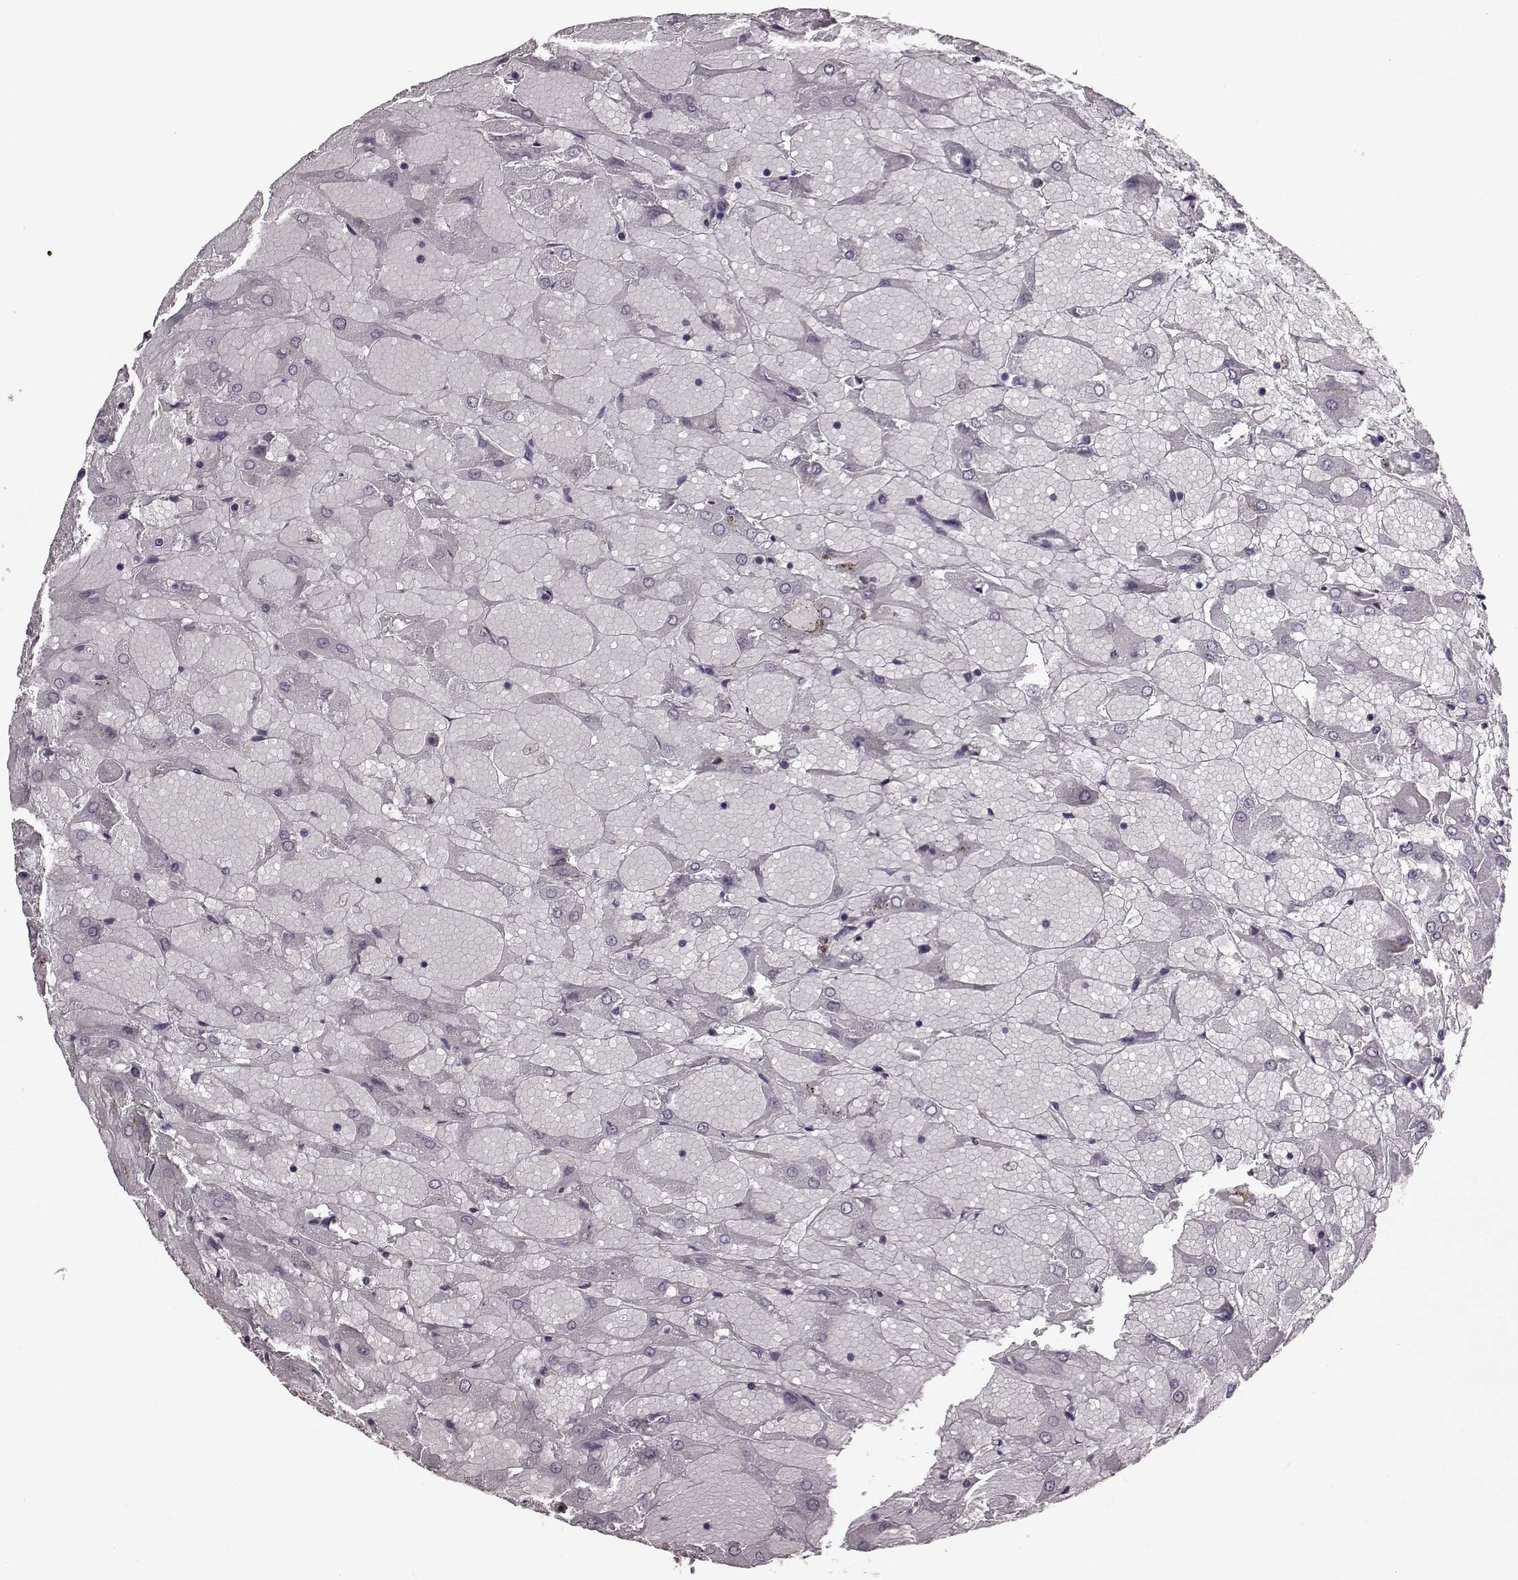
{"staining": {"intensity": "negative", "quantity": "none", "location": "none"}, "tissue": "renal cancer", "cell_type": "Tumor cells", "image_type": "cancer", "snomed": [{"axis": "morphology", "description": "Adenocarcinoma, NOS"}, {"axis": "topography", "description": "Kidney"}], "caption": "Immunohistochemistry (IHC) of renal adenocarcinoma demonstrates no positivity in tumor cells.", "gene": "JSRP1", "patient": {"sex": "male", "age": 72}}